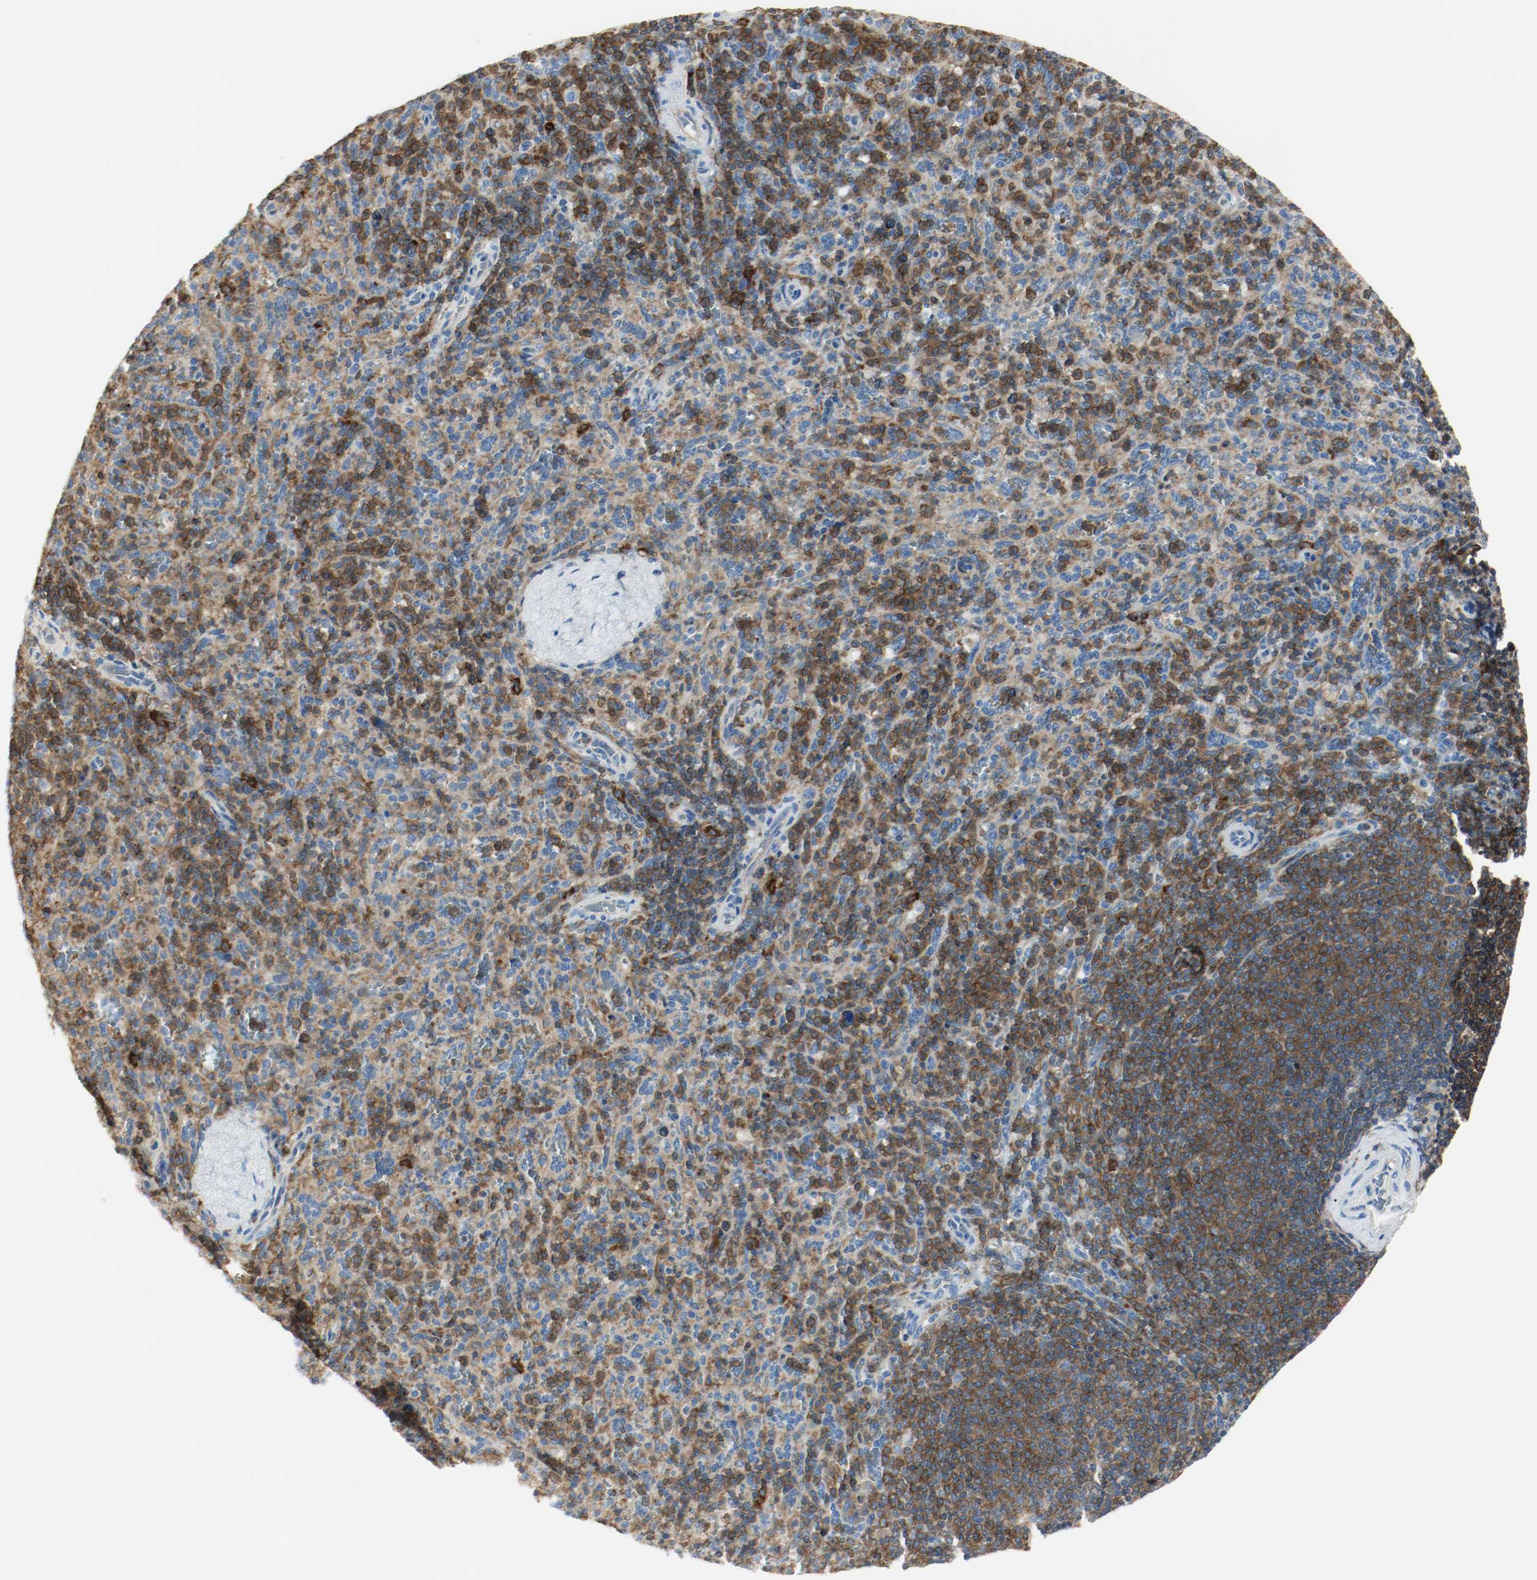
{"staining": {"intensity": "moderate", "quantity": "25%-75%", "location": "cytoplasmic/membranous"}, "tissue": "spleen", "cell_type": "Cells in red pulp", "image_type": "normal", "snomed": [{"axis": "morphology", "description": "Normal tissue, NOS"}, {"axis": "topography", "description": "Spleen"}], "caption": "Protein staining demonstrates moderate cytoplasmic/membranous staining in approximately 25%-75% of cells in red pulp in benign spleen.", "gene": "ARPC1B", "patient": {"sex": "male", "age": 36}}